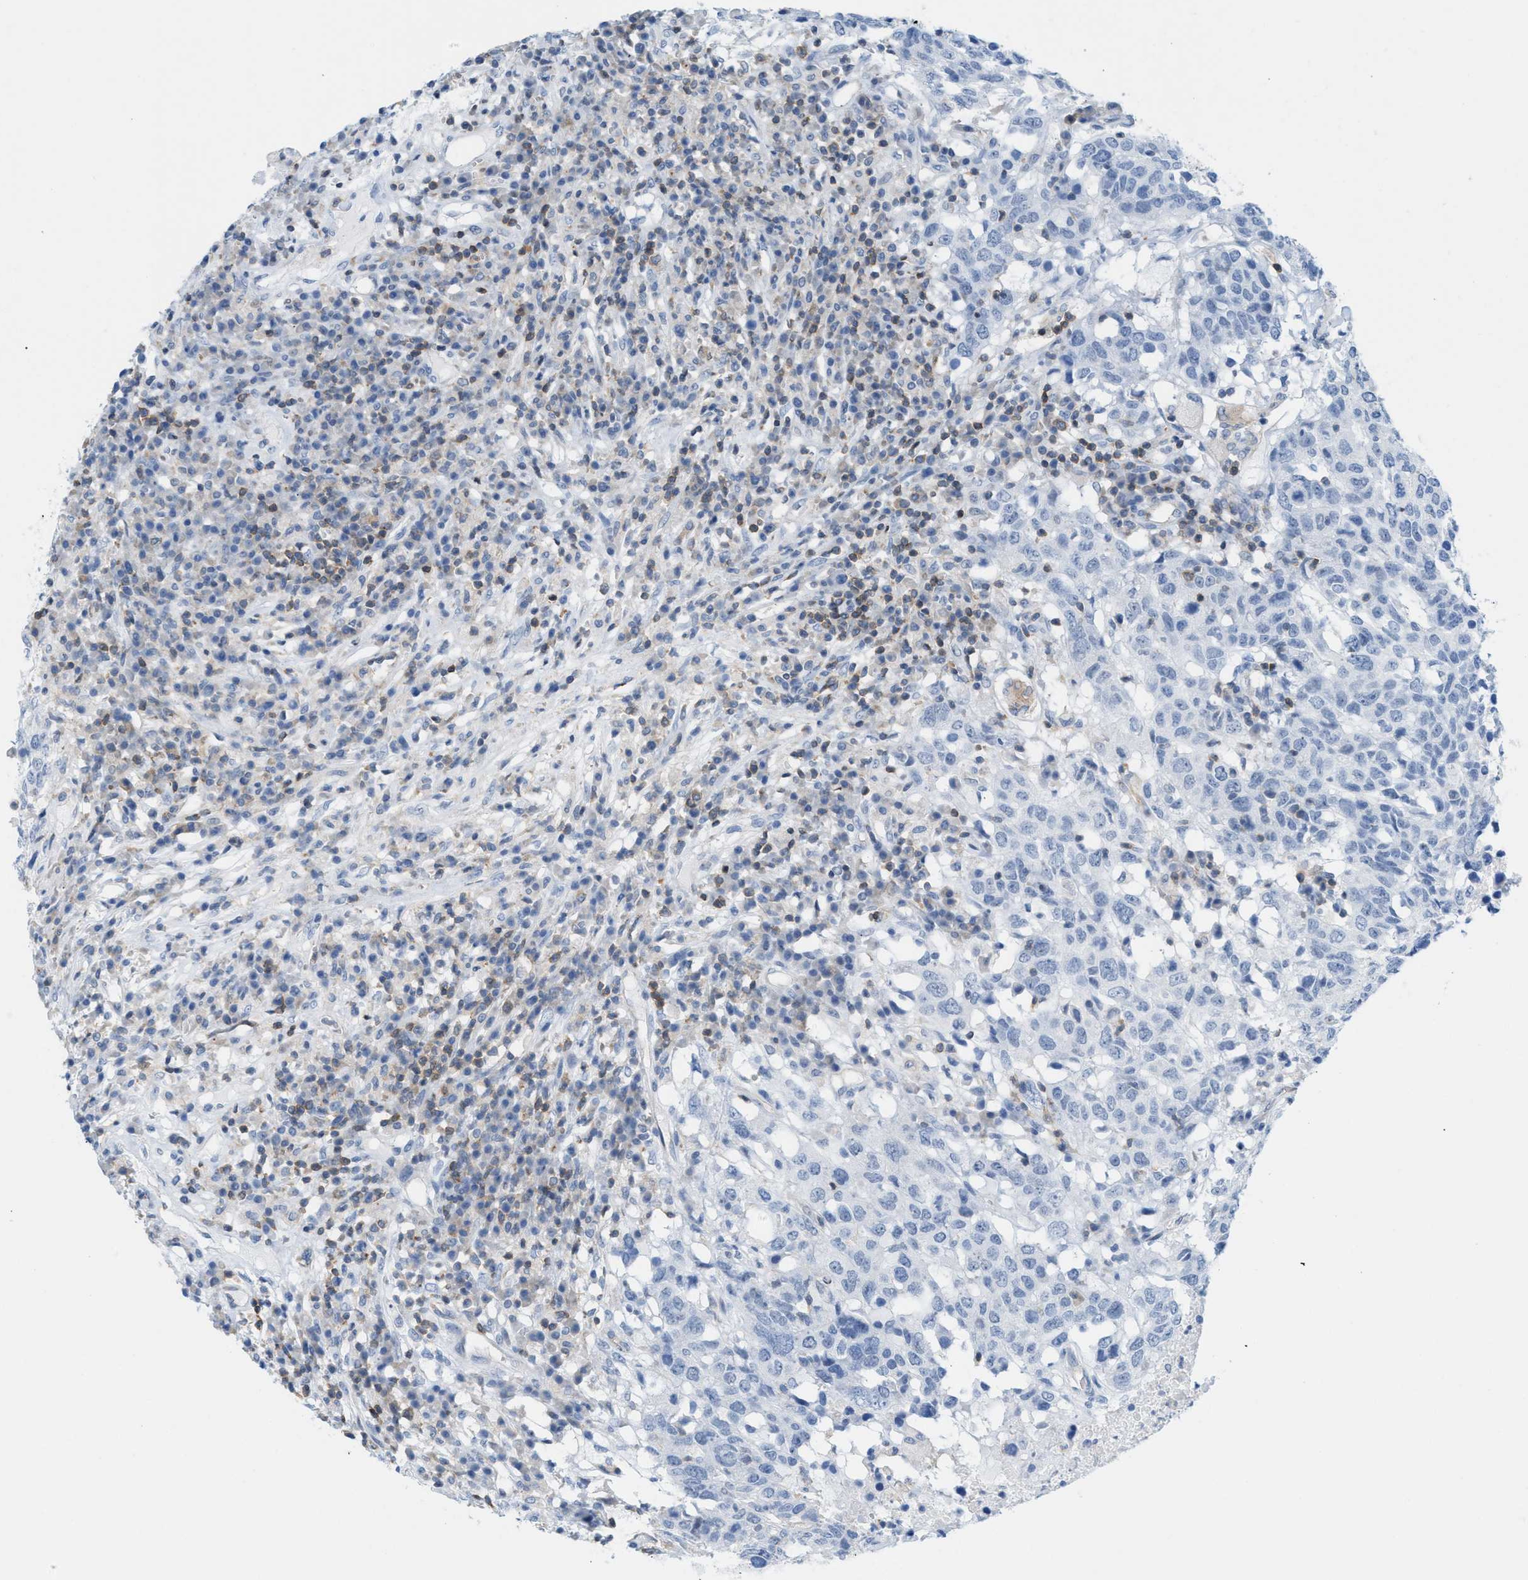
{"staining": {"intensity": "negative", "quantity": "none", "location": "none"}, "tissue": "head and neck cancer", "cell_type": "Tumor cells", "image_type": "cancer", "snomed": [{"axis": "morphology", "description": "Squamous cell carcinoma, NOS"}, {"axis": "topography", "description": "Head-Neck"}], "caption": "An immunohistochemistry (IHC) image of head and neck squamous cell carcinoma is shown. There is no staining in tumor cells of head and neck squamous cell carcinoma.", "gene": "IL16", "patient": {"sex": "male", "age": 66}}